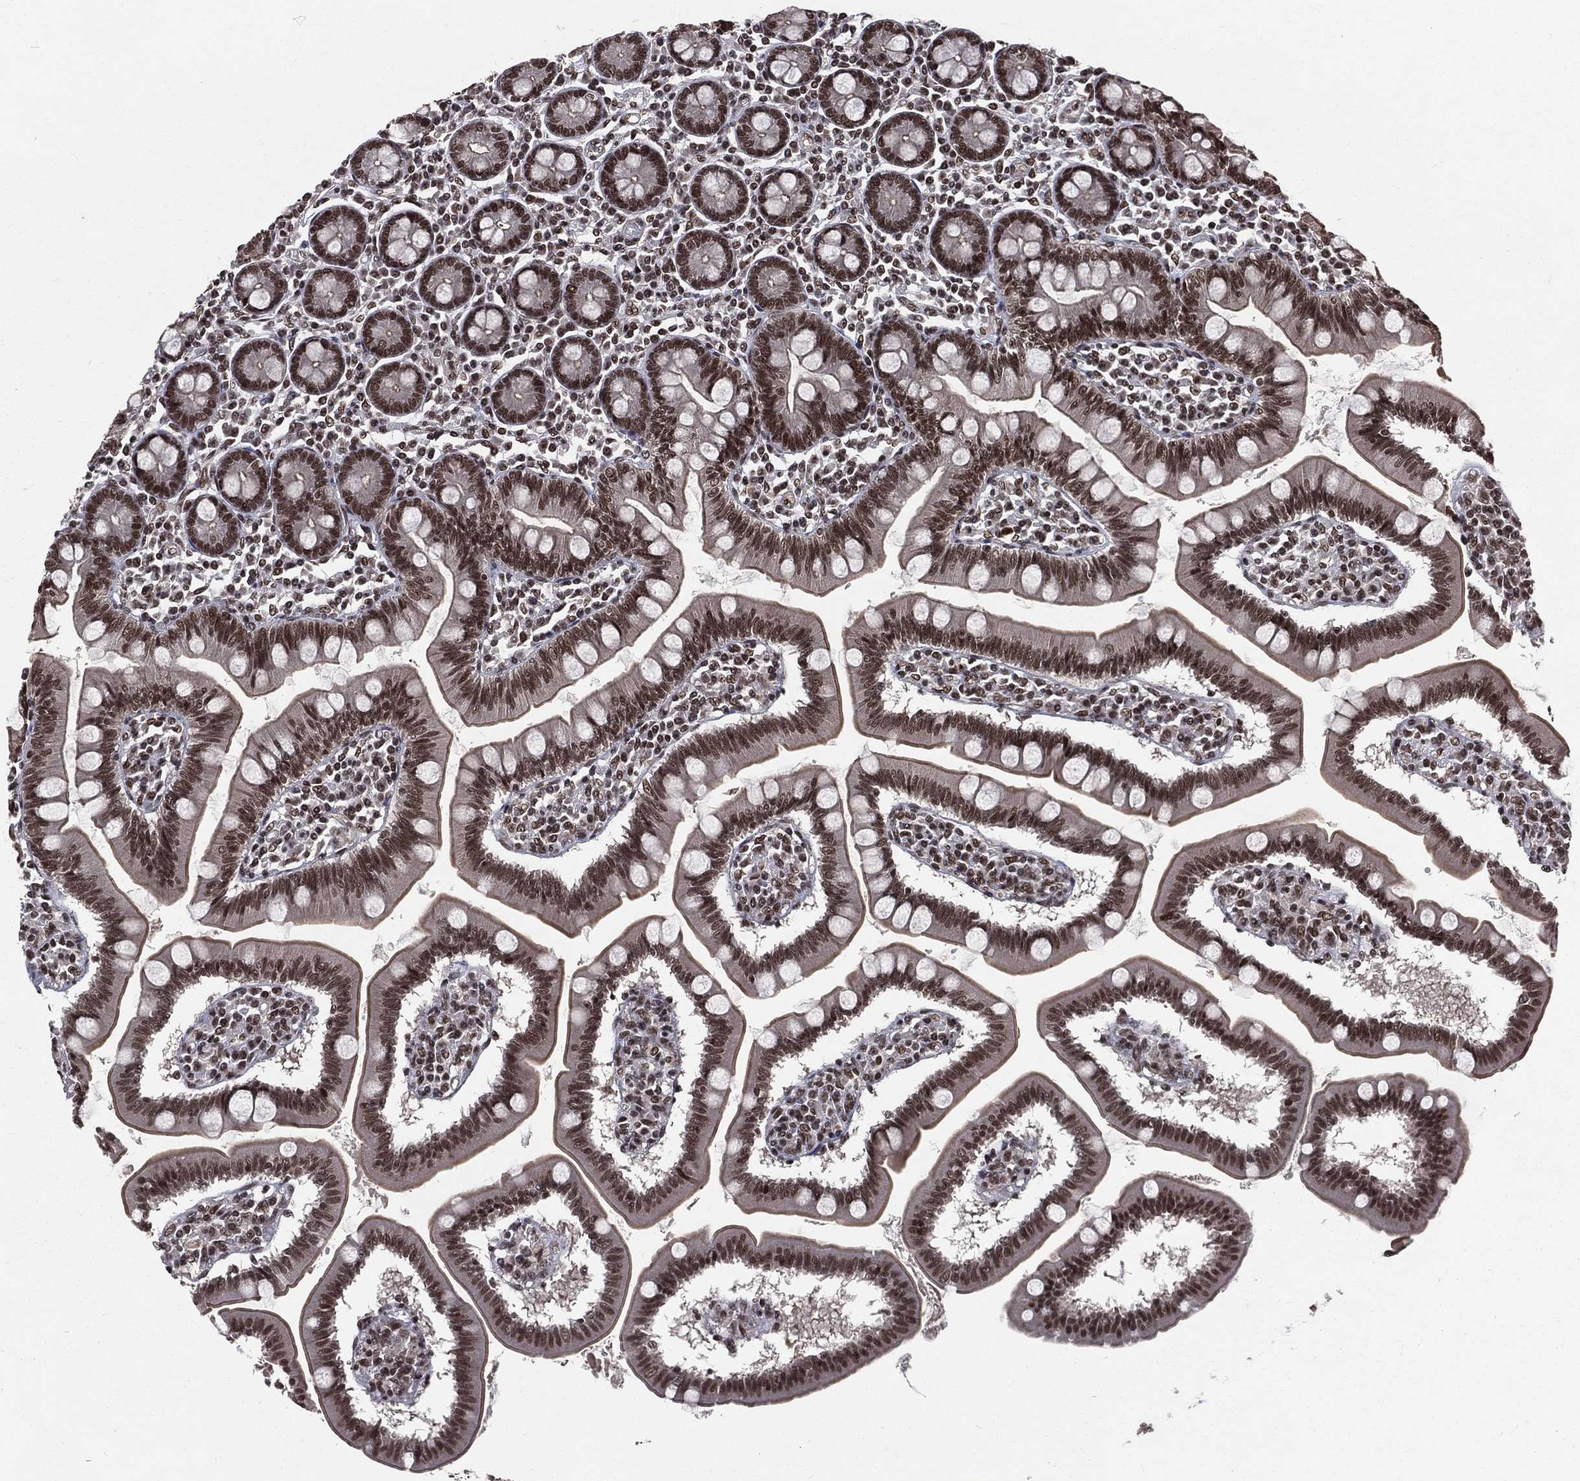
{"staining": {"intensity": "strong", "quantity": "25%-75%", "location": "nuclear"}, "tissue": "small intestine", "cell_type": "Glandular cells", "image_type": "normal", "snomed": [{"axis": "morphology", "description": "Normal tissue, NOS"}, {"axis": "topography", "description": "Small intestine"}], "caption": "Protein expression analysis of normal small intestine exhibits strong nuclear positivity in about 25%-75% of glandular cells.", "gene": "SMC3", "patient": {"sex": "male", "age": 88}}